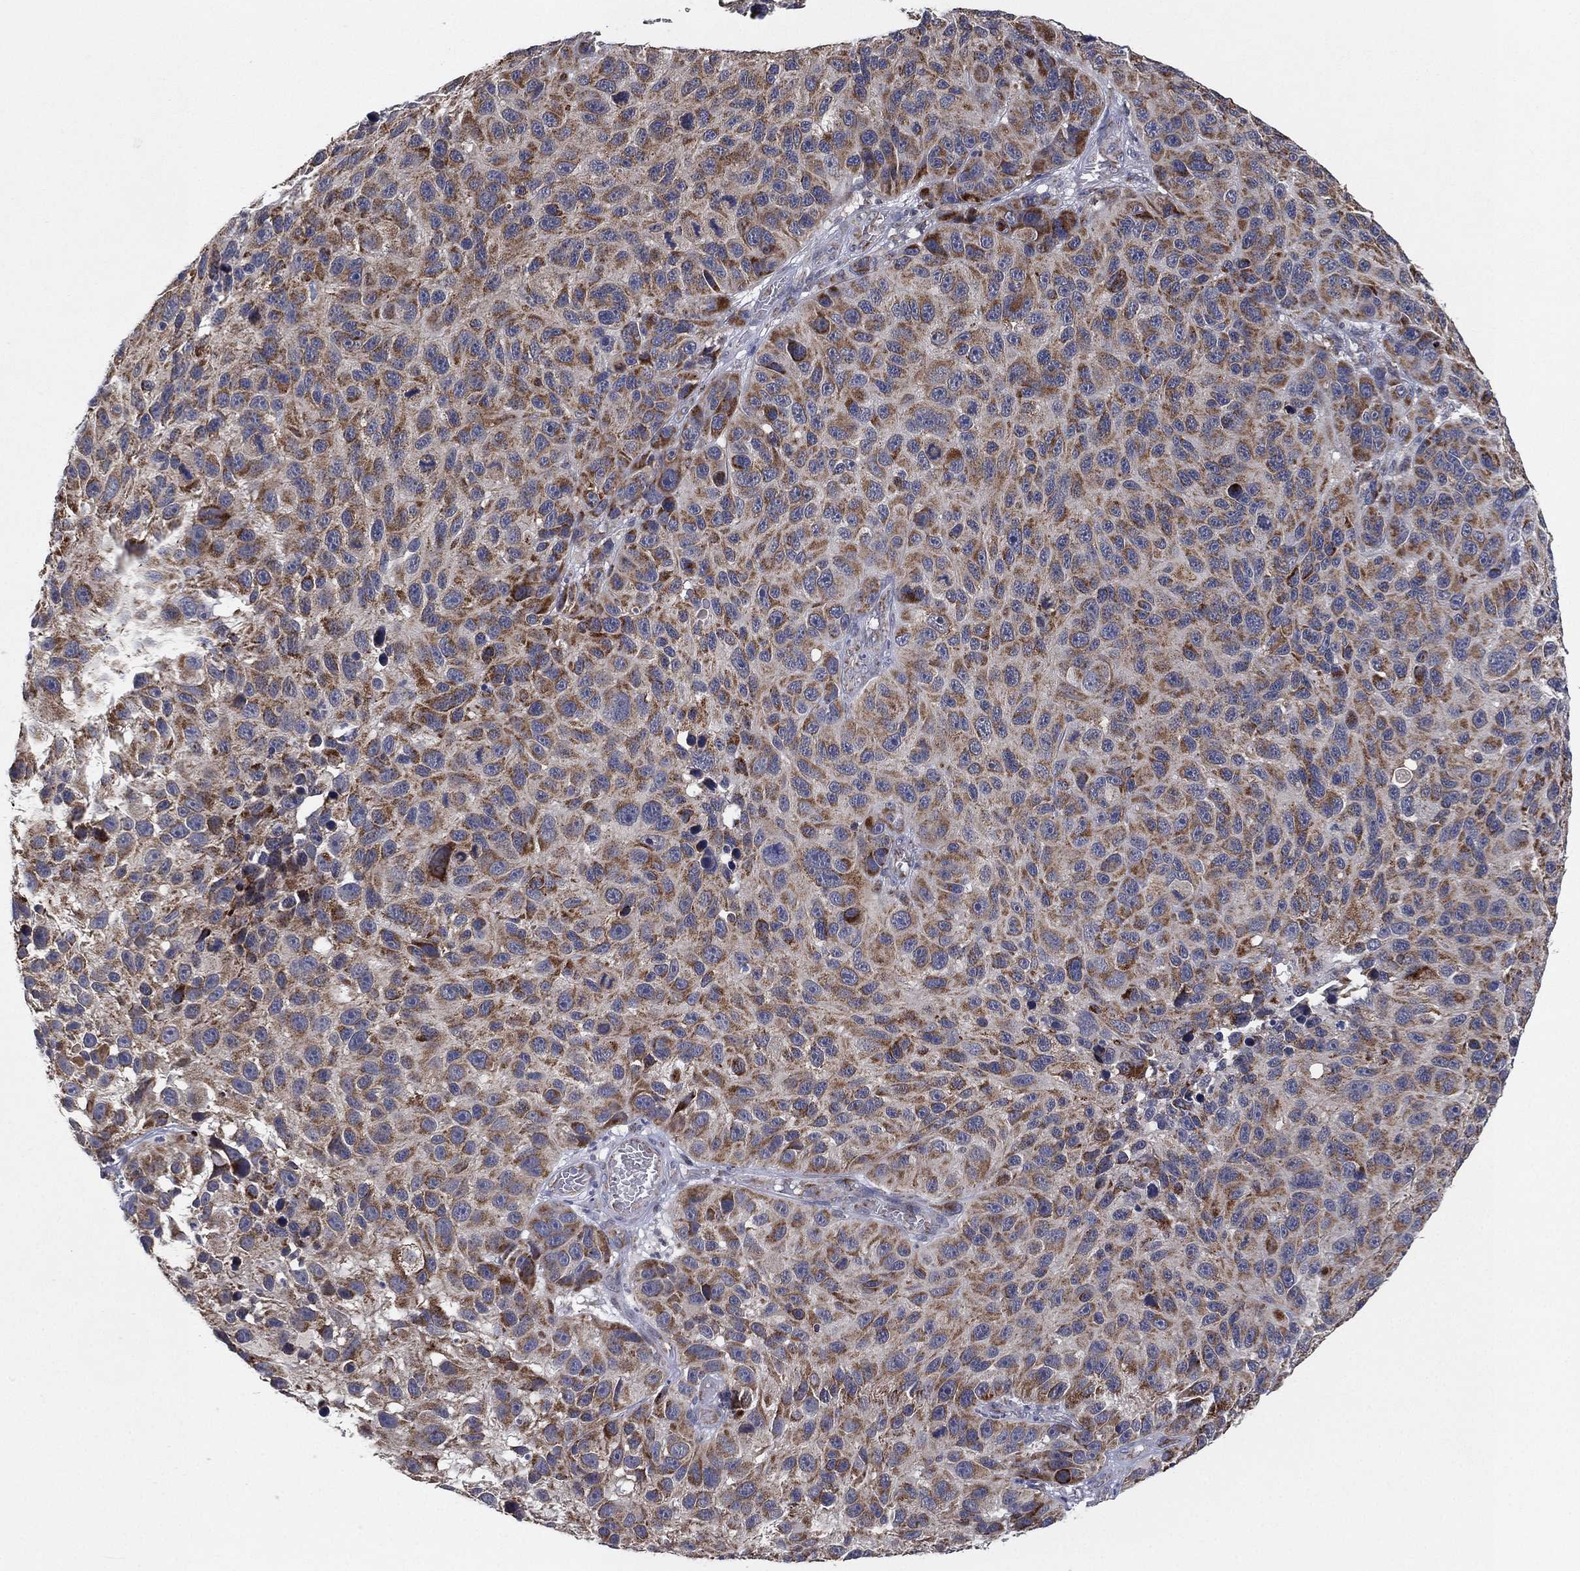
{"staining": {"intensity": "strong", "quantity": ">75%", "location": "cytoplasmic/membranous"}, "tissue": "melanoma", "cell_type": "Tumor cells", "image_type": "cancer", "snomed": [{"axis": "morphology", "description": "Malignant melanoma, NOS"}, {"axis": "topography", "description": "Skin"}], "caption": "Human melanoma stained with a brown dye displays strong cytoplasmic/membranous positive expression in approximately >75% of tumor cells.", "gene": "PSMG4", "patient": {"sex": "male", "age": 53}}